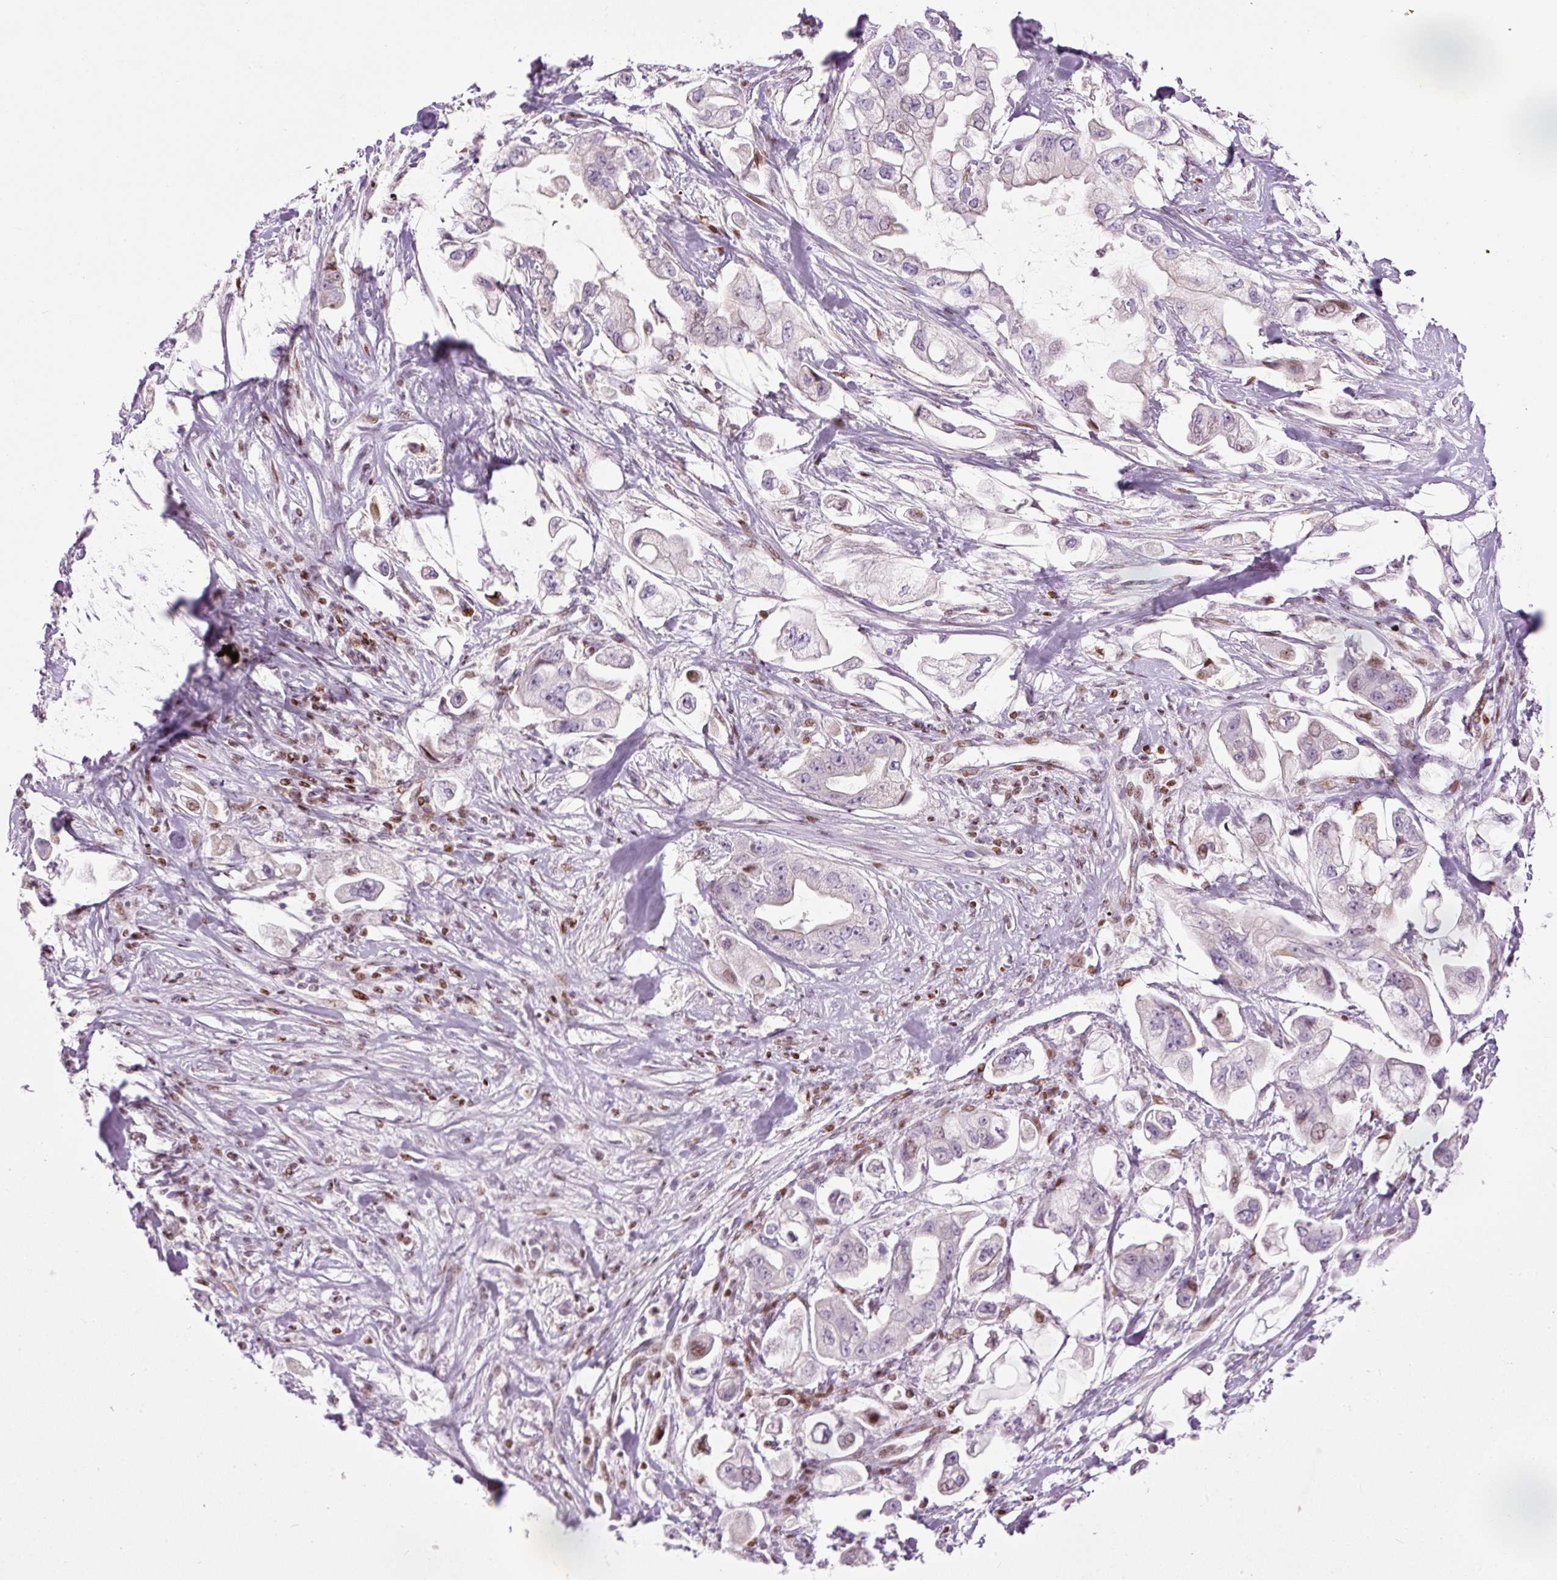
{"staining": {"intensity": "moderate", "quantity": "<25%", "location": "nuclear"}, "tissue": "stomach cancer", "cell_type": "Tumor cells", "image_type": "cancer", "snomed": [{"axis": "morphology", "description": "Adenocarcinoma, NOS"}, {"axis": "topography", "description": "Stomach"}], "caption": "Stomach cancer (adenocarcinoma) stained for a protein demonstrates moderate nuclear positivity in tumor cells.", "gene": "TMEM177", "patient": {"sex": "male", "age": 62}}